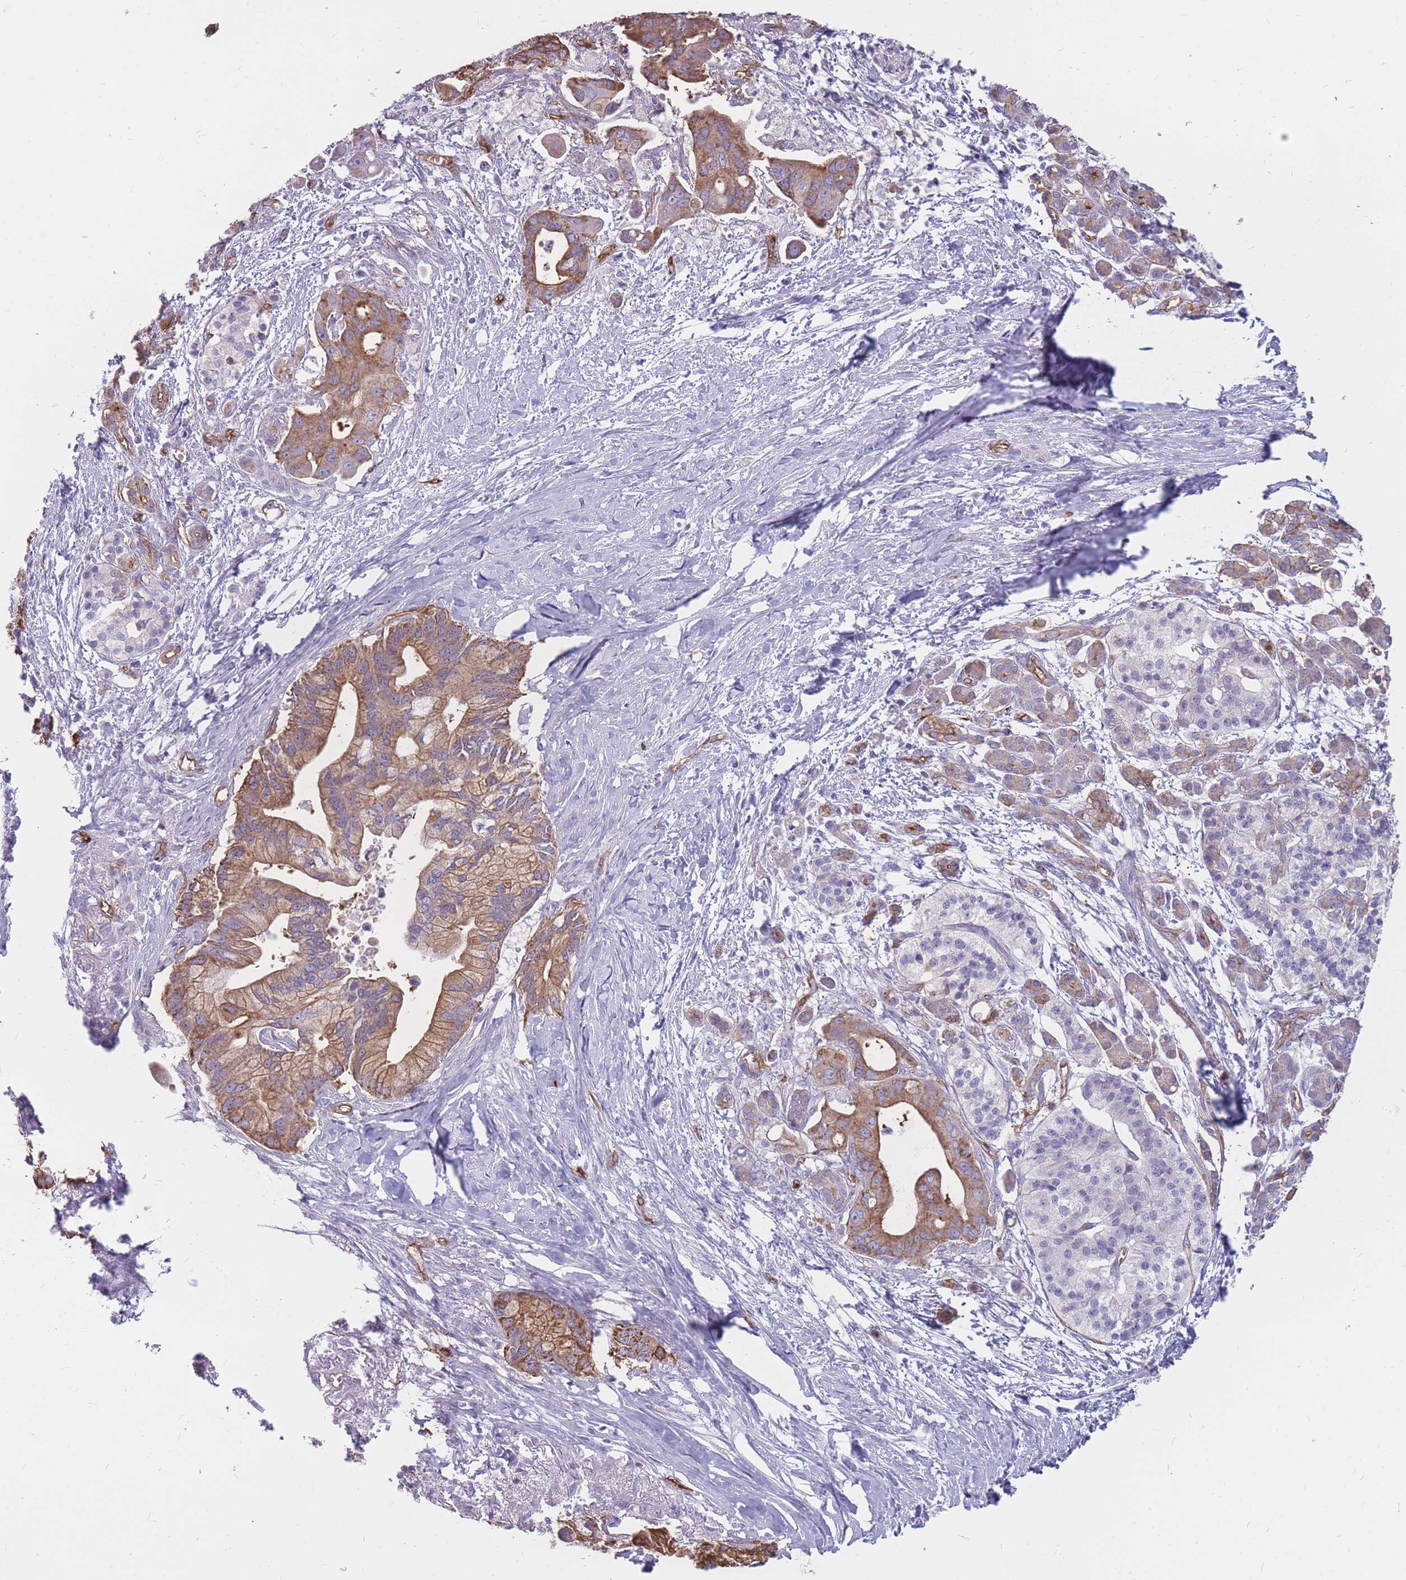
{"staining": {"intensity": "moderate", "quantity": "25%-75%", "location": "cytoplasmic/membranous"}, "tissue": "pancreatic cancer", "cell_type": "Tumor cells", "image_type": "cancer", "snomed": [{"axis": "morphology", "description": "Adenocarcinoma, NOS"}, {"axis": "topography", "description": "Pancreas"}], "caption": "Pancreatic cancer tissue demonstrates moderate cytoplasmic/membranous staining in approximately 25%-75% of tumor cells Ihc stains the protein of interest in brown and the nuclei are stained blue.", "gene": "GNA11", "patient": {"sex": "male", "age": 68}}